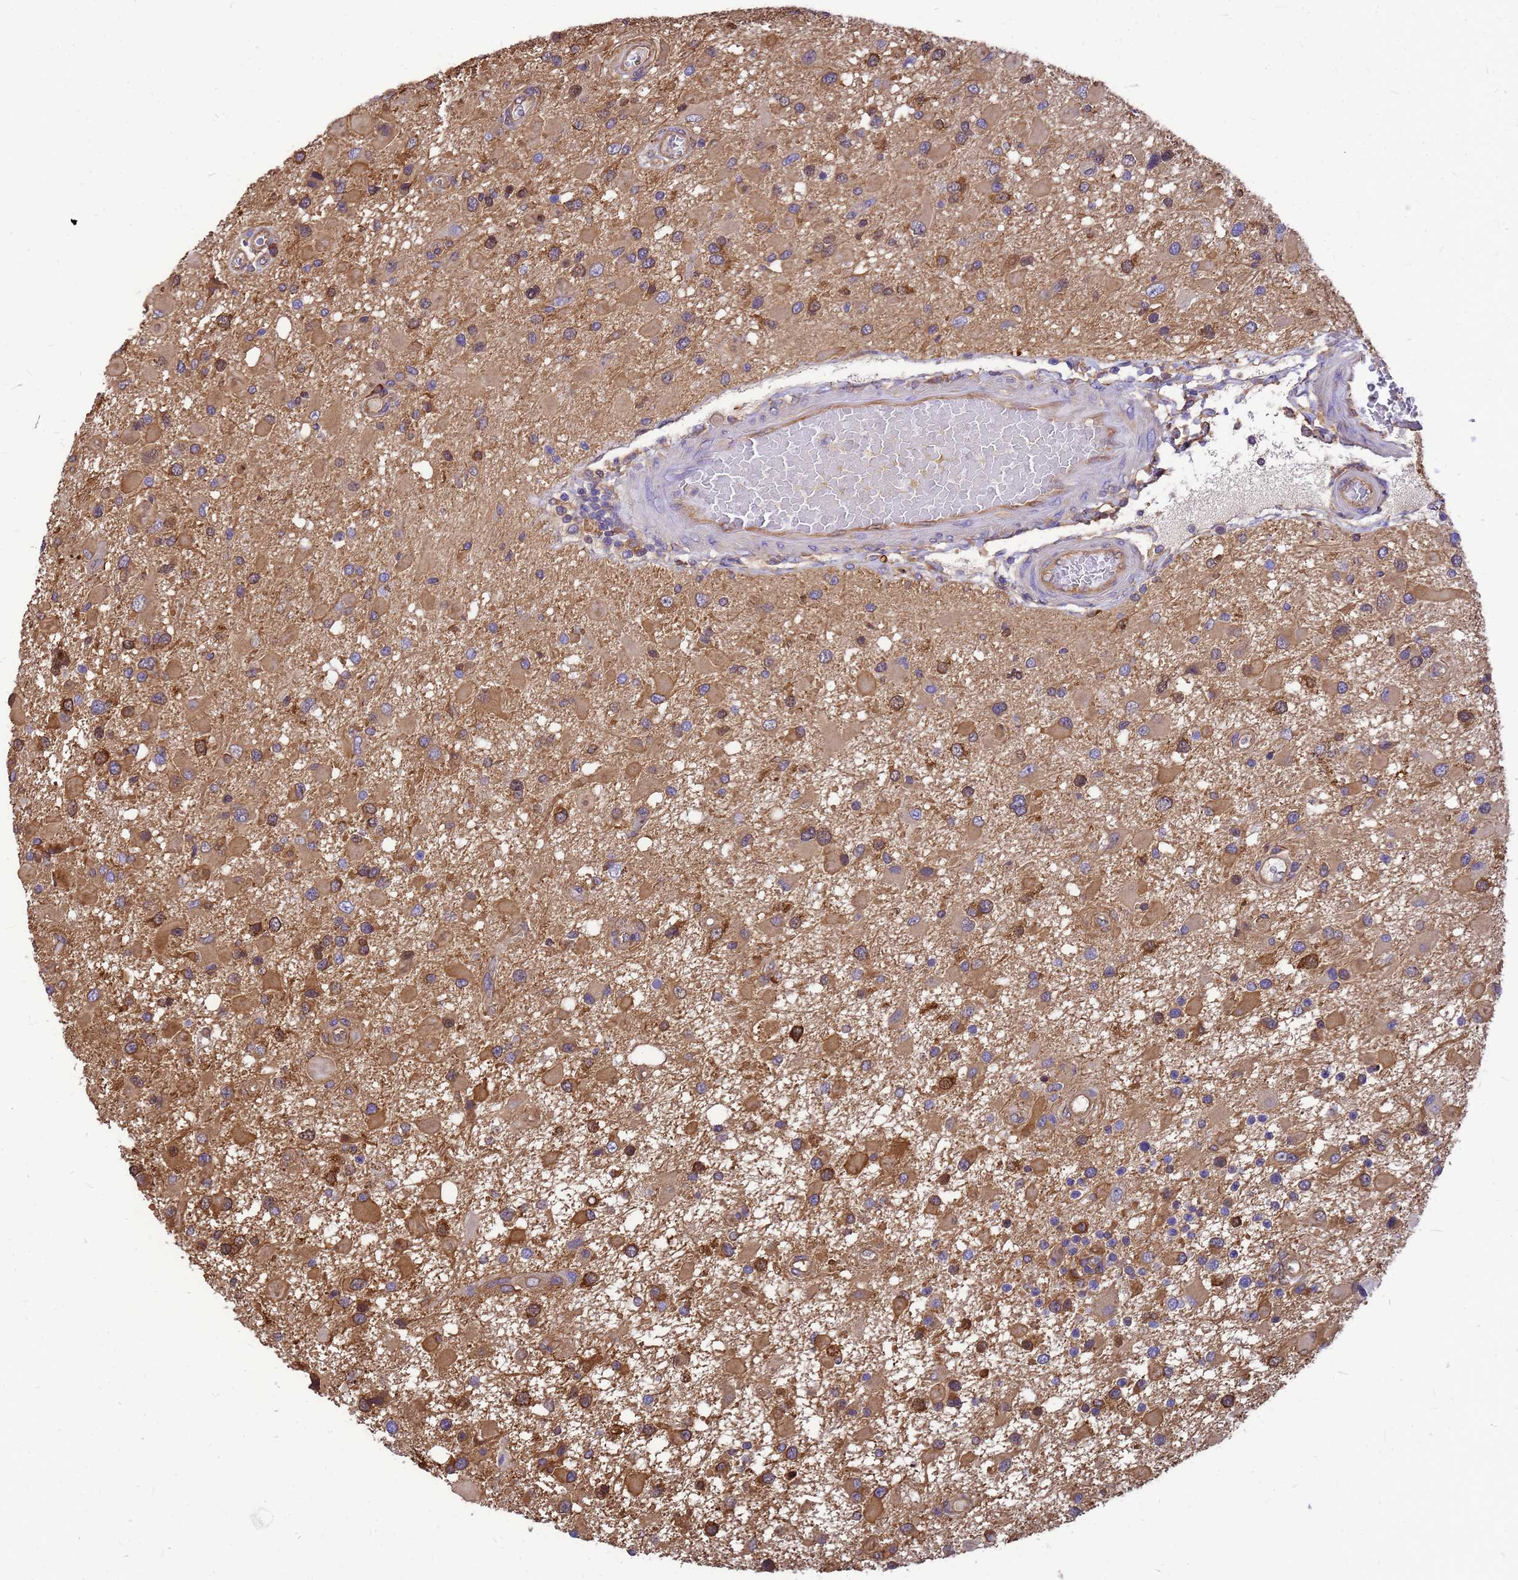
{"staining": {"intensity": "moderate", "quantity": ">75%", "location": "cytoplasmic/membranous"}, "tissue": "glioma", "cell_type": "Tumor cells", "image_type": "cancer", "snomed": [{"axis": "morphology", "description": "Glioma, malignant, High grade"}, {"axis": "topography", "description": "Brain"}], "caption": "Protein staining of glioma tissue reveals moderate cytoplasmic/membranous expression in approximately >75% of tumor cells.", "gene": "GID4", "patient": {"sex": "male", "age": 53}}